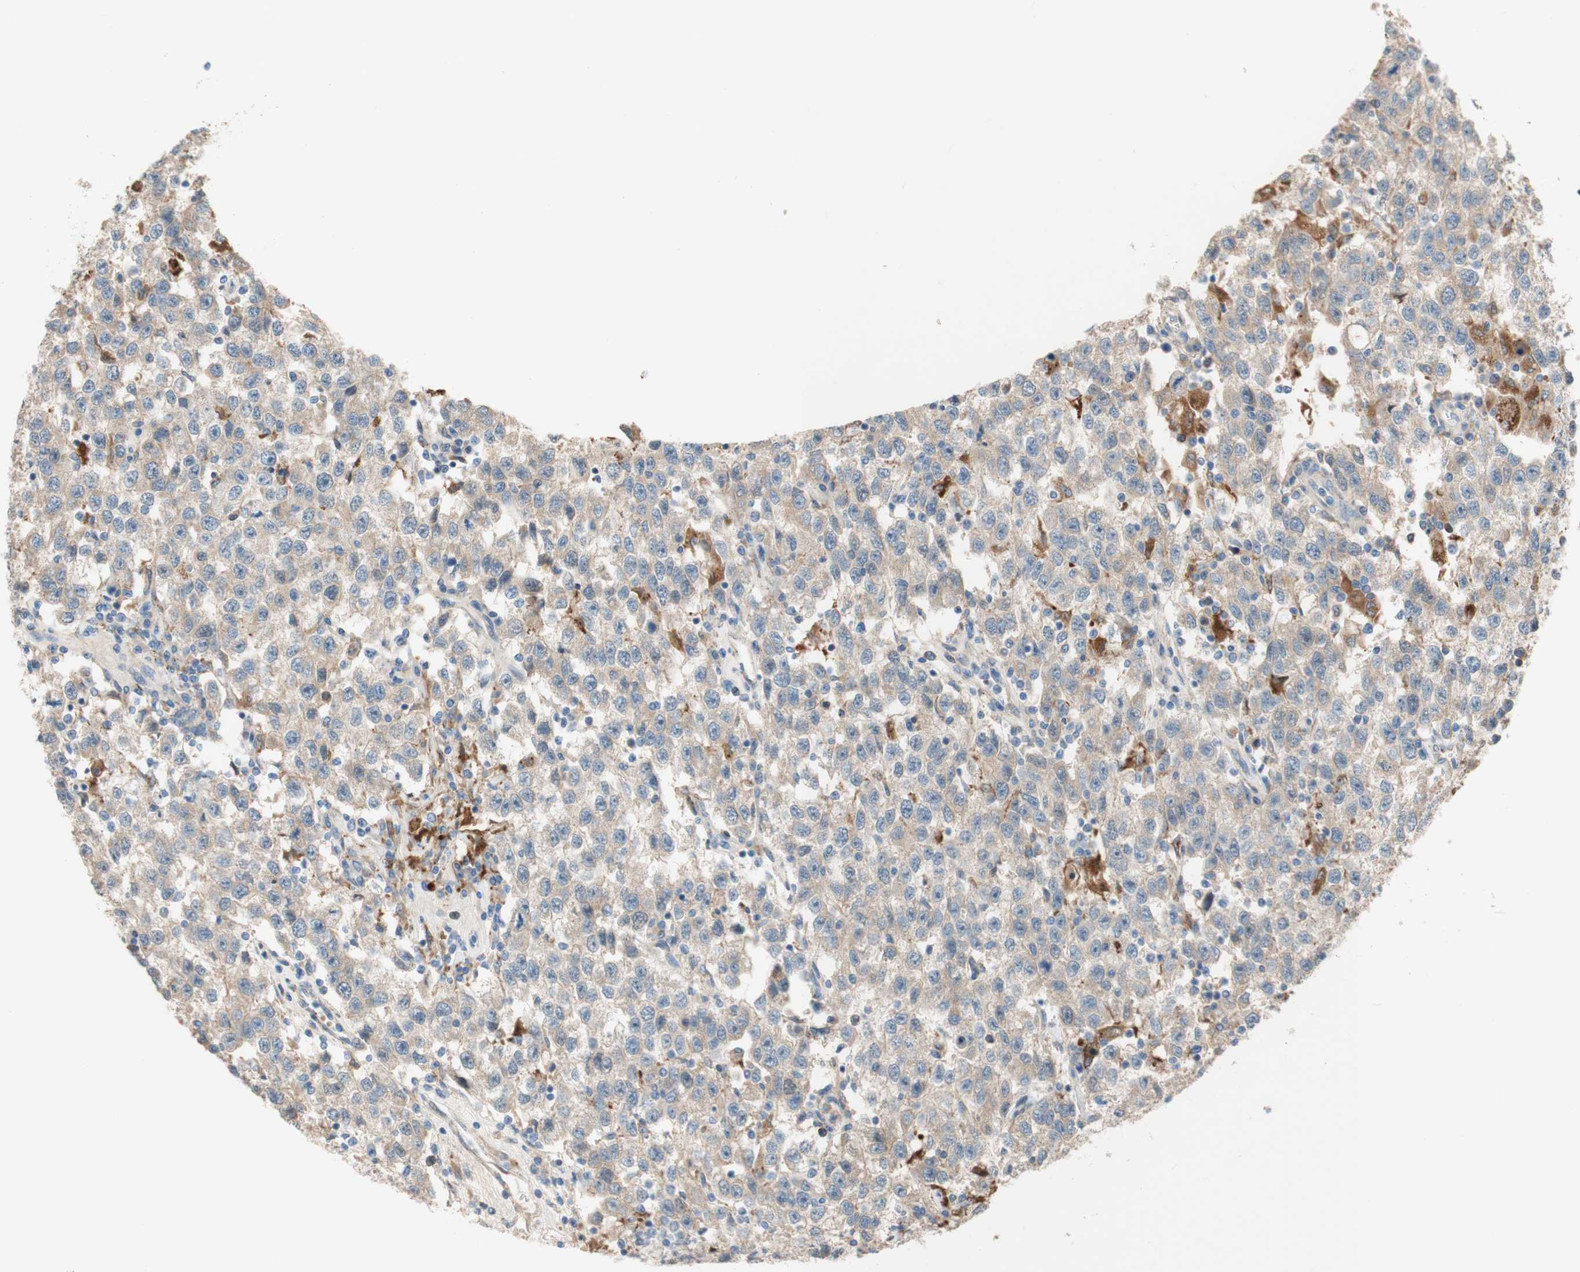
{"staining": {"intensity": "weak", "quantity": ">75%", "location": "cytoplasmic/membranous"}, "tissue": "testis cancer", "cell_type": "Tumor cells", "image_type": "cancer", "snomed": [{"axis": "morphology", "description": "Seminoma, NOS"}, {"axis": "topography", "description": "Testis"}], "caption": "Immunohistochemical staining of seminoma (testis) exhibits low levels of weak cytoplasmic/membranous staining in approximately >75% of tumor cells. (DAB IHC, brown staining for protein, blue staining for nuclei).", "gene": "PTPN21", "patient": {"sex": "male", "age": 41}}